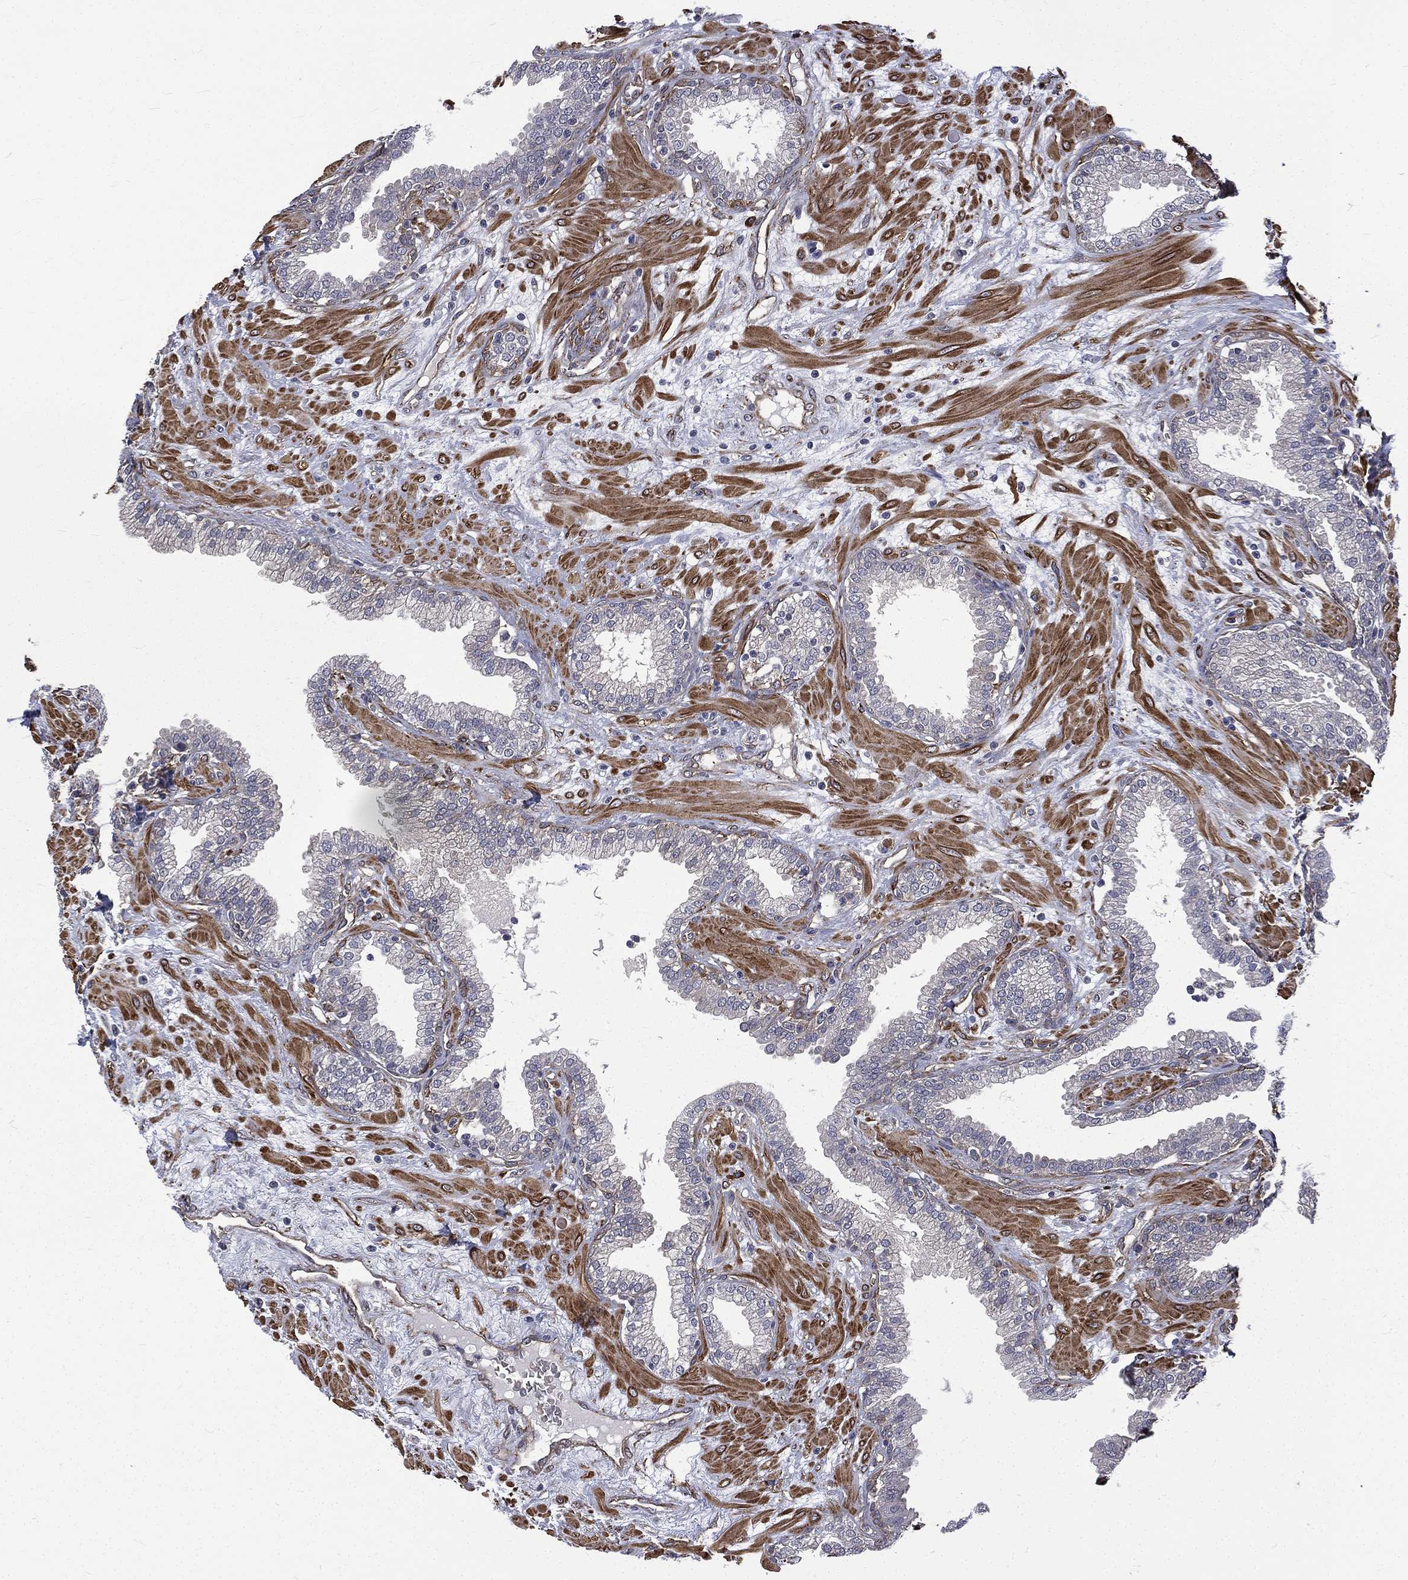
{"staining": {"intensity": "negative", "quantity": "none", "location": "none"}, "tissue": "prostate", "cell_type": "Glandular cells", "image_type": "normal", "snomed": [{"axis": "morphology", "description": "Normal tissue, NOS"}, {"axis": "topography", "description": "Prostate"}], "caption": "DAB (3,3'-diaminobenzidine) immunohistochemical staining of normal human prostate exhibits no significant positivity in glandular cells.", "gene": "PPFIBP1", "patient": {"sex": "male", "age": 64}}